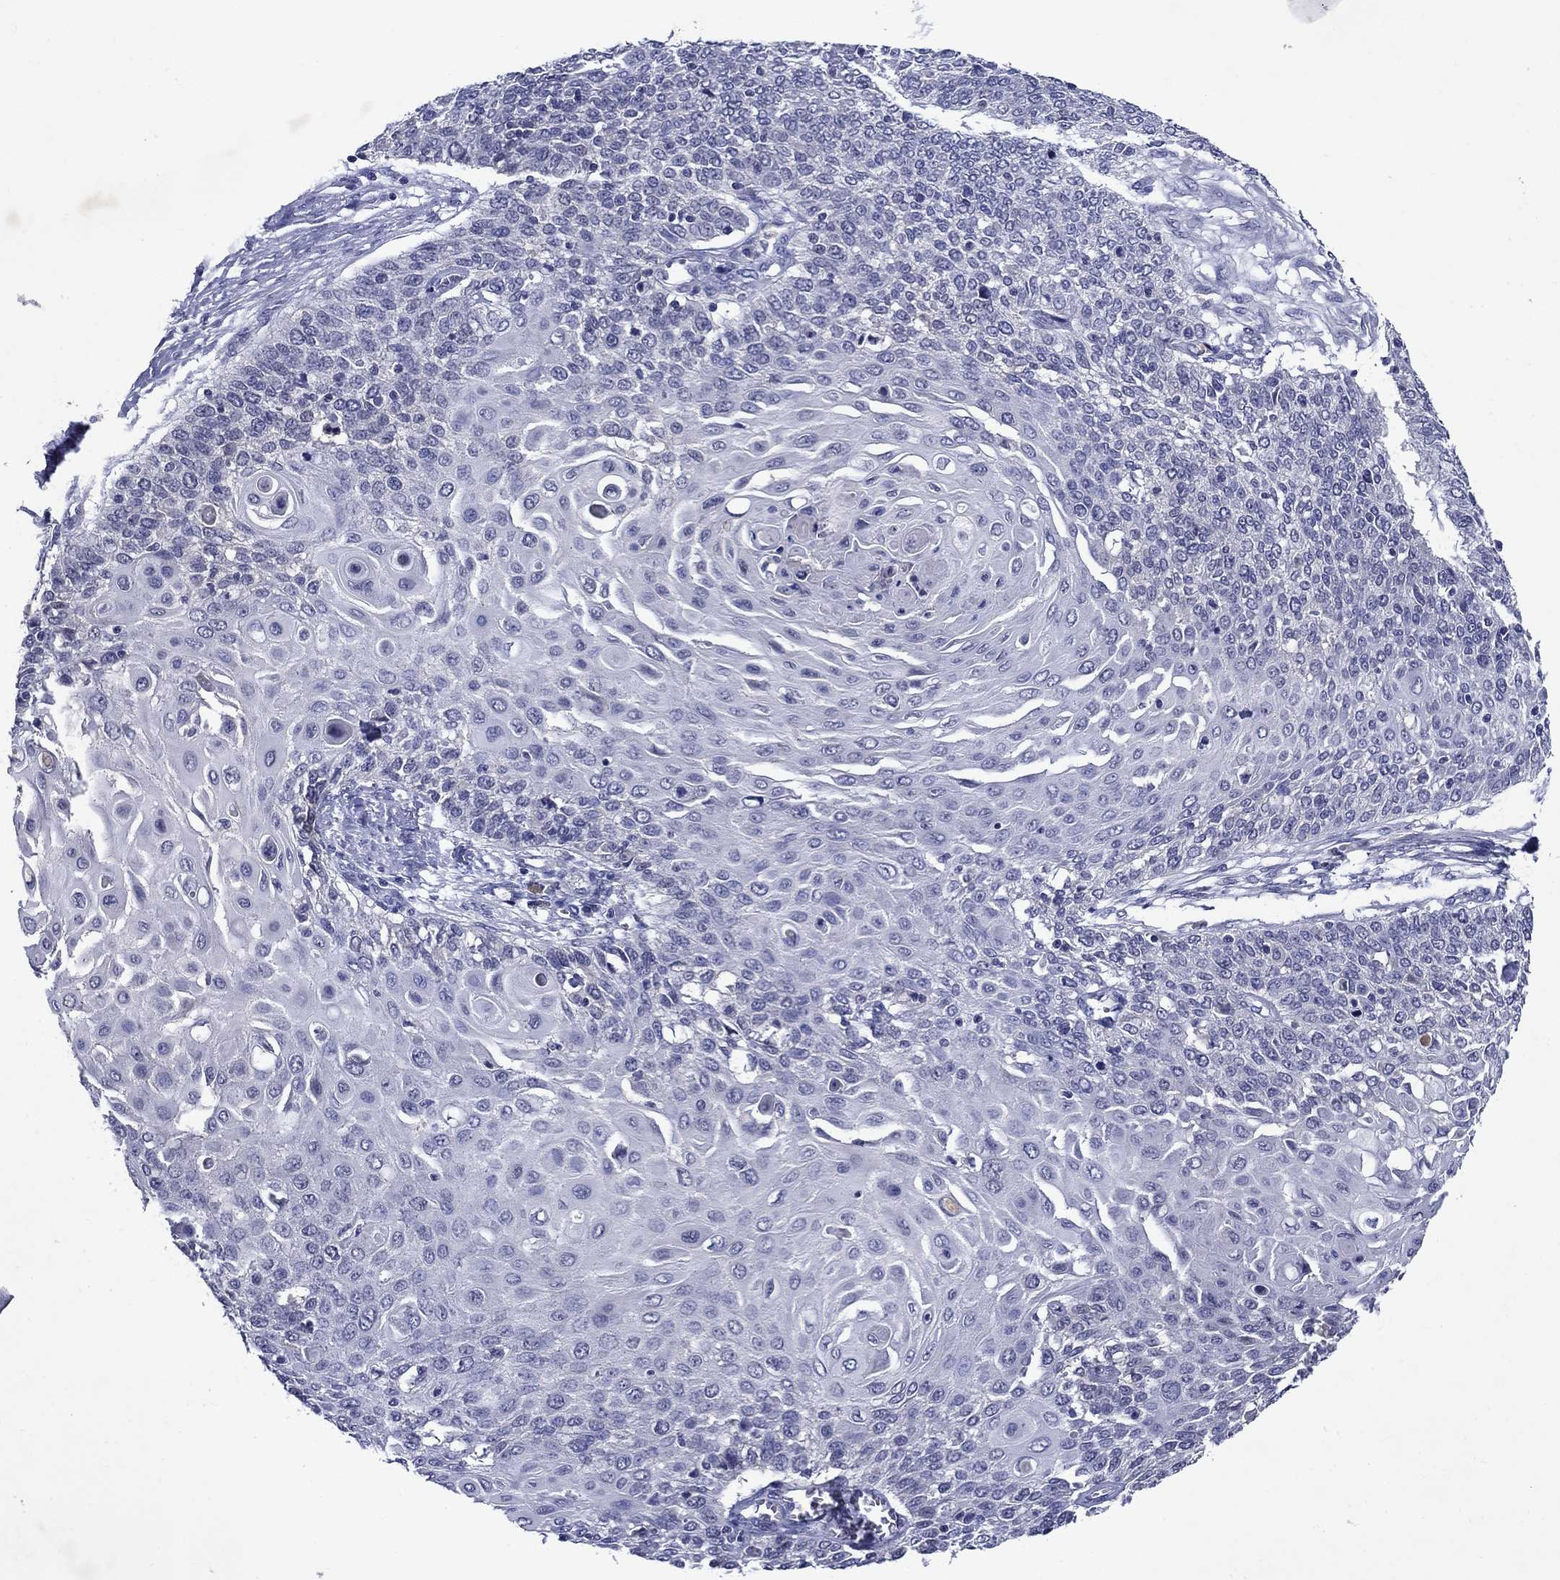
{"staining": {"intensity": "negative", "quantity": "none", "location": "none"}, "tissue": "cervical cancer", "cell_type": "Tumor cells", "image_type": "cancer", "snomed": [{"axis": "morphology", "description": "Squamous cell carcinoma, NOS"}, {"axis": "topography", "description": "Cervix"}], "caption": "A micrograph of human cervical cancer is negative for staining in tumor cells.", "gene": "STAB2", "patient": {"sex": "female", "age": 39}}